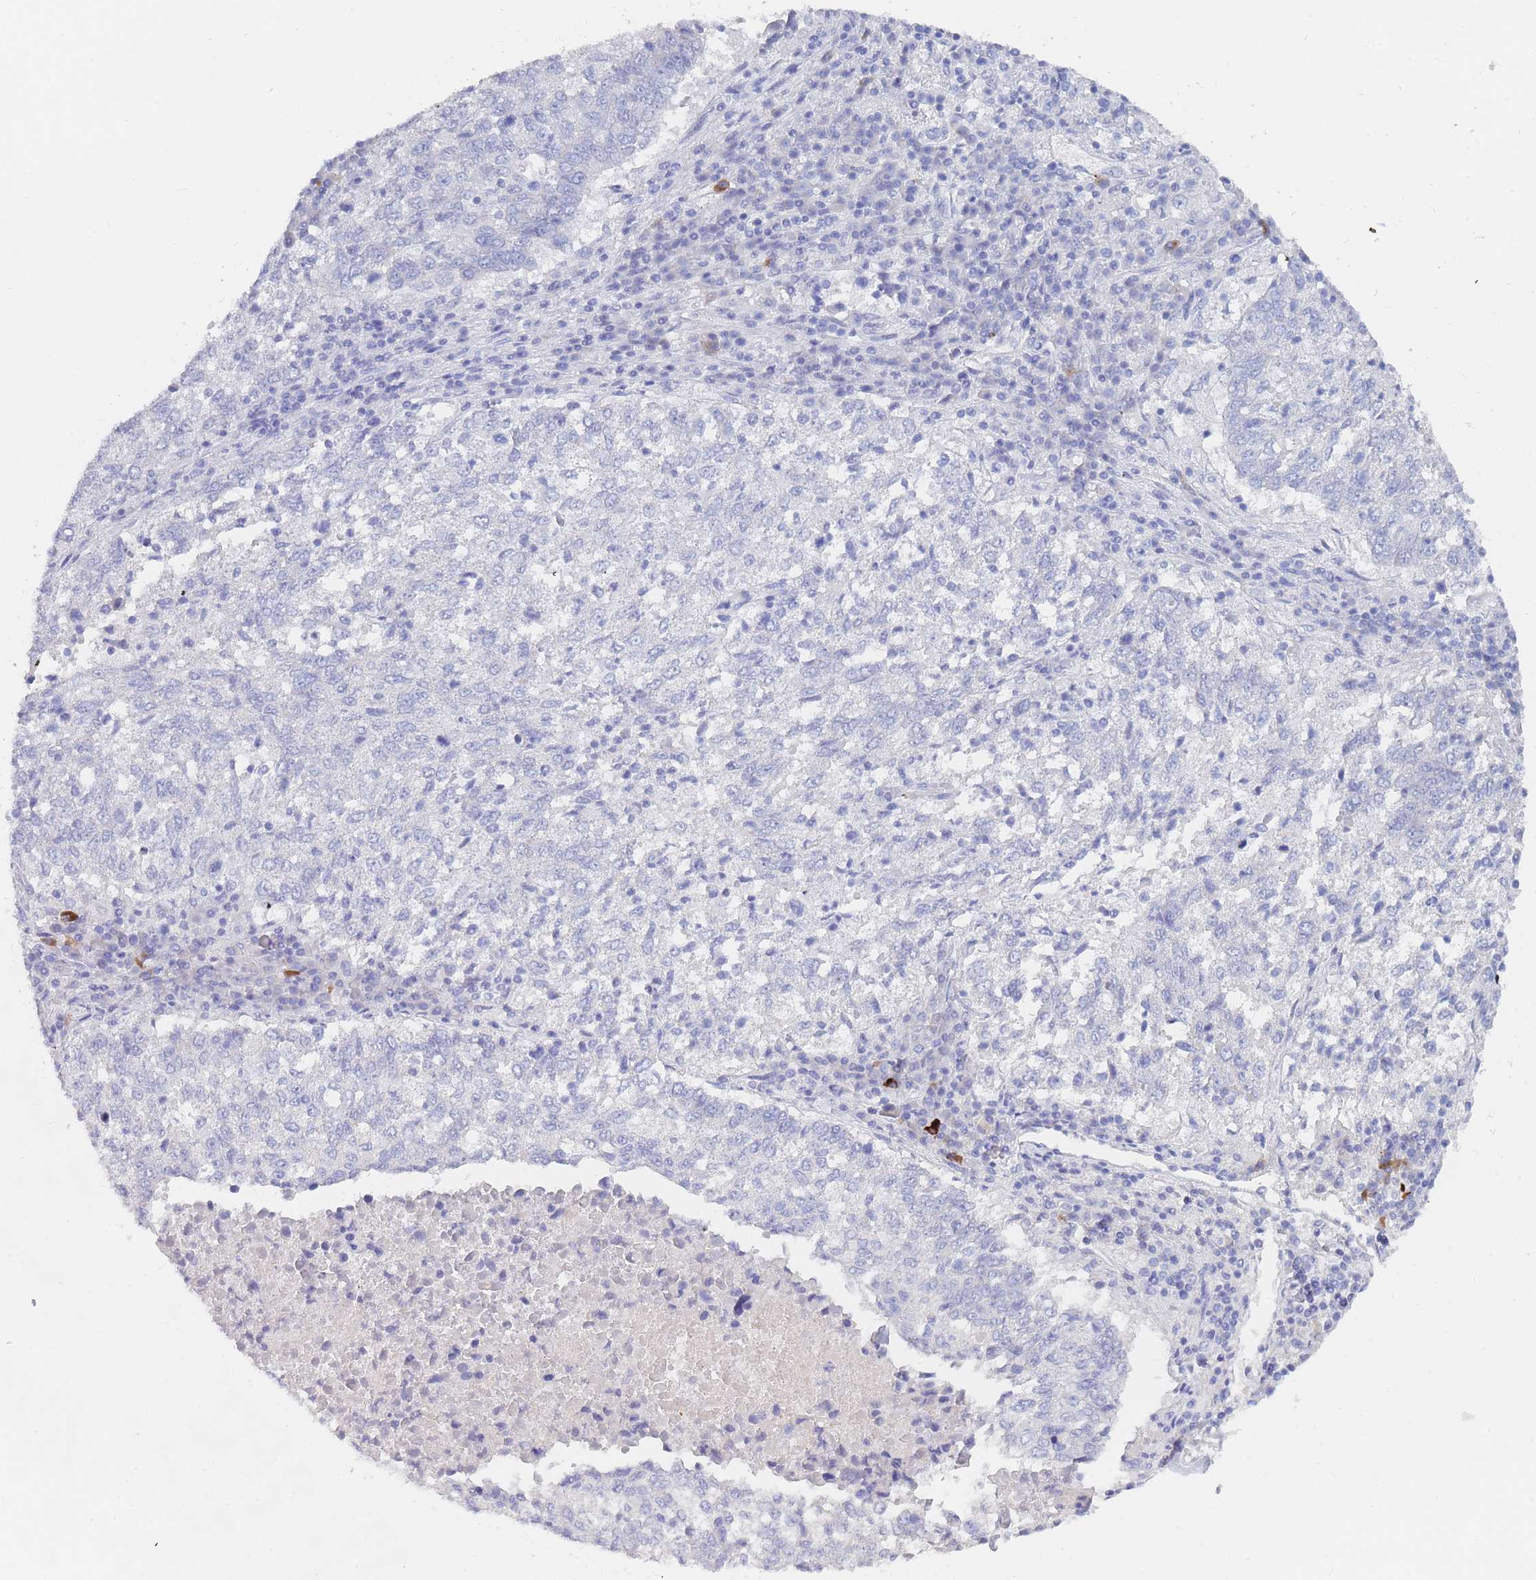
{"staining": {"intensity": "negative", "quantity": "none", "location": "none"}, "tissue": "lung cancer", "cell_type": "Tumor cells", "image_type": "cancer", "snomed": [{"axis": "morphology", "description": "Squamous cell carcinoma, NOS"}, {"axis": "topography", "description": "Lung"}], "caption": "Lung cancer was stained to show a protein in brown. There is no significant positivity in tumor cells. The staining was performed using DAB (3,3'-diaminobenzidine) to visualize the protein expression in brown, while the nuclei were stained in blue with hematoxylin (Magnification: 20x).", "gene": "SLC25A35", "patient": {"sex": "male", "age": 73}}